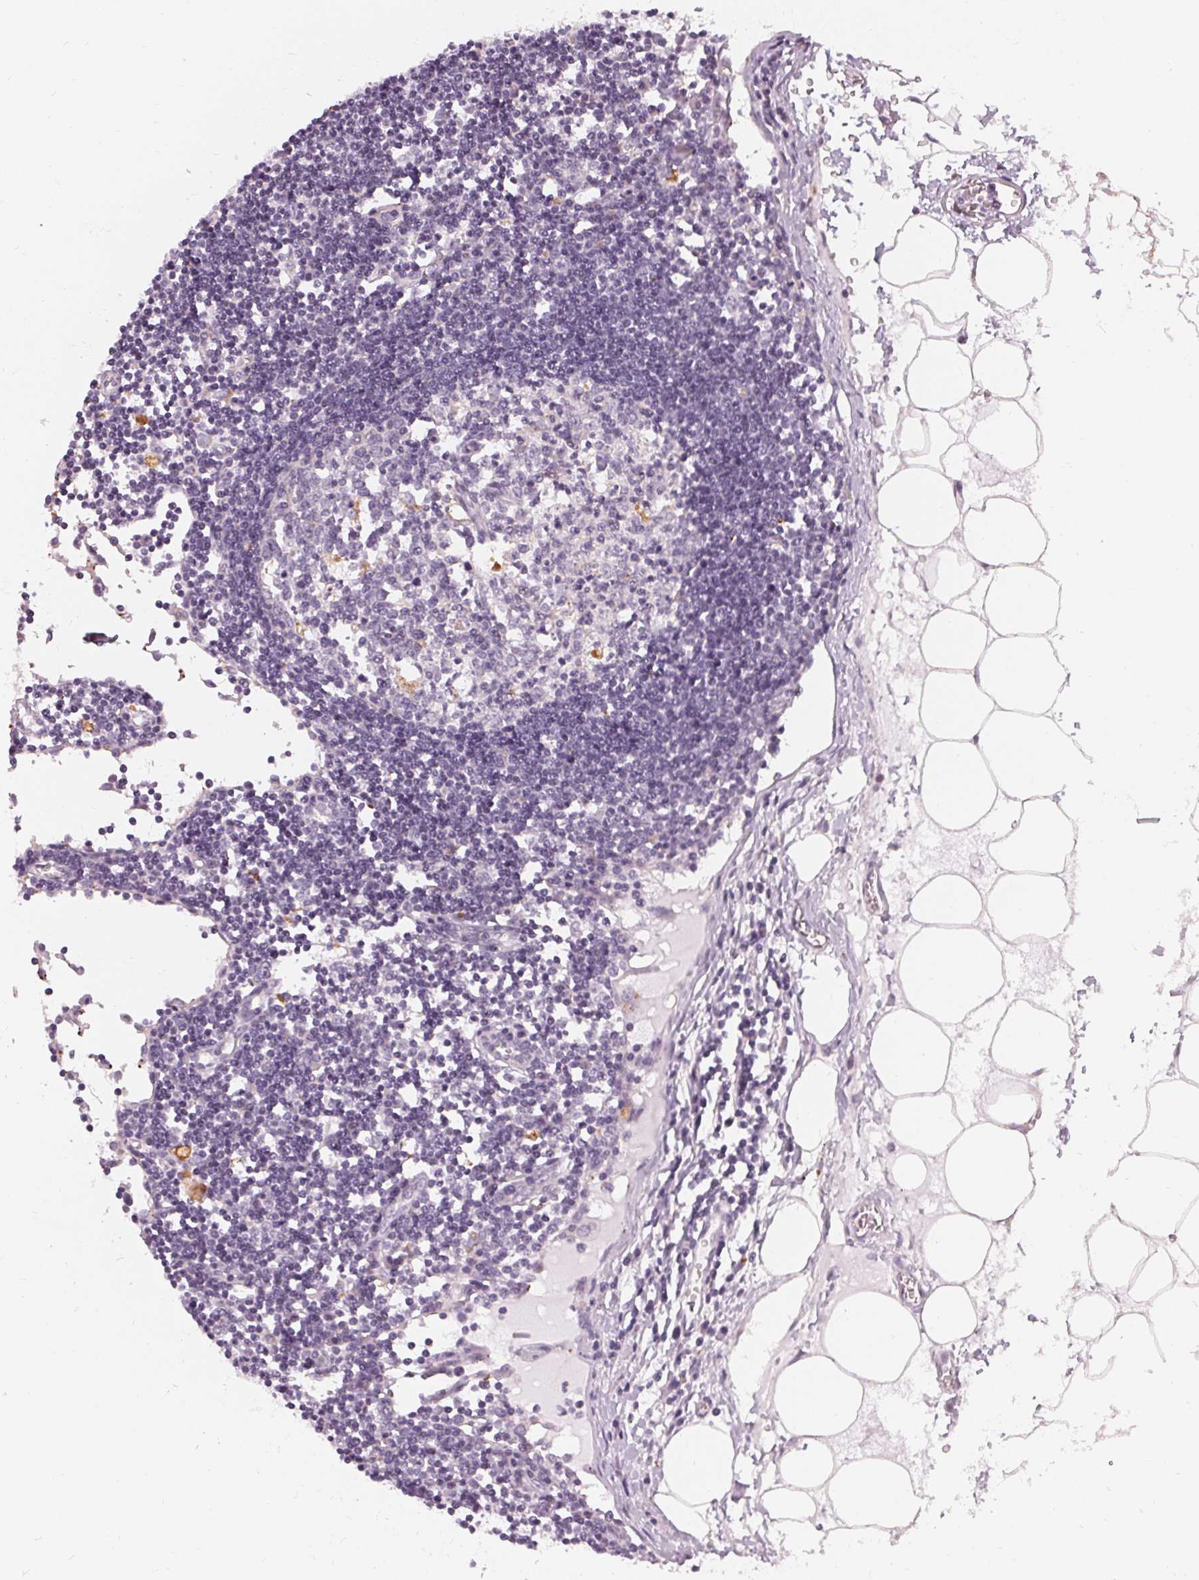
{"staining": {"intensity": "negative", "quantity": "none", "location": "none"}, "tissue": "lymph node", "cell_type": "Germinal center cells", "image_type": "normal", "snomed": [{"axis": "morphology", "description": "Normal tissue, NOS"}, {"axis": "topography", "description": "Lymph node"}], "caption": "Image shows no significant protein expression in germinal center cells of normal lymph node. (DAB IHC with hematoxylin counter stain).", "gene": "HOPX", "patient": {"sex": "female", "age": 65}}